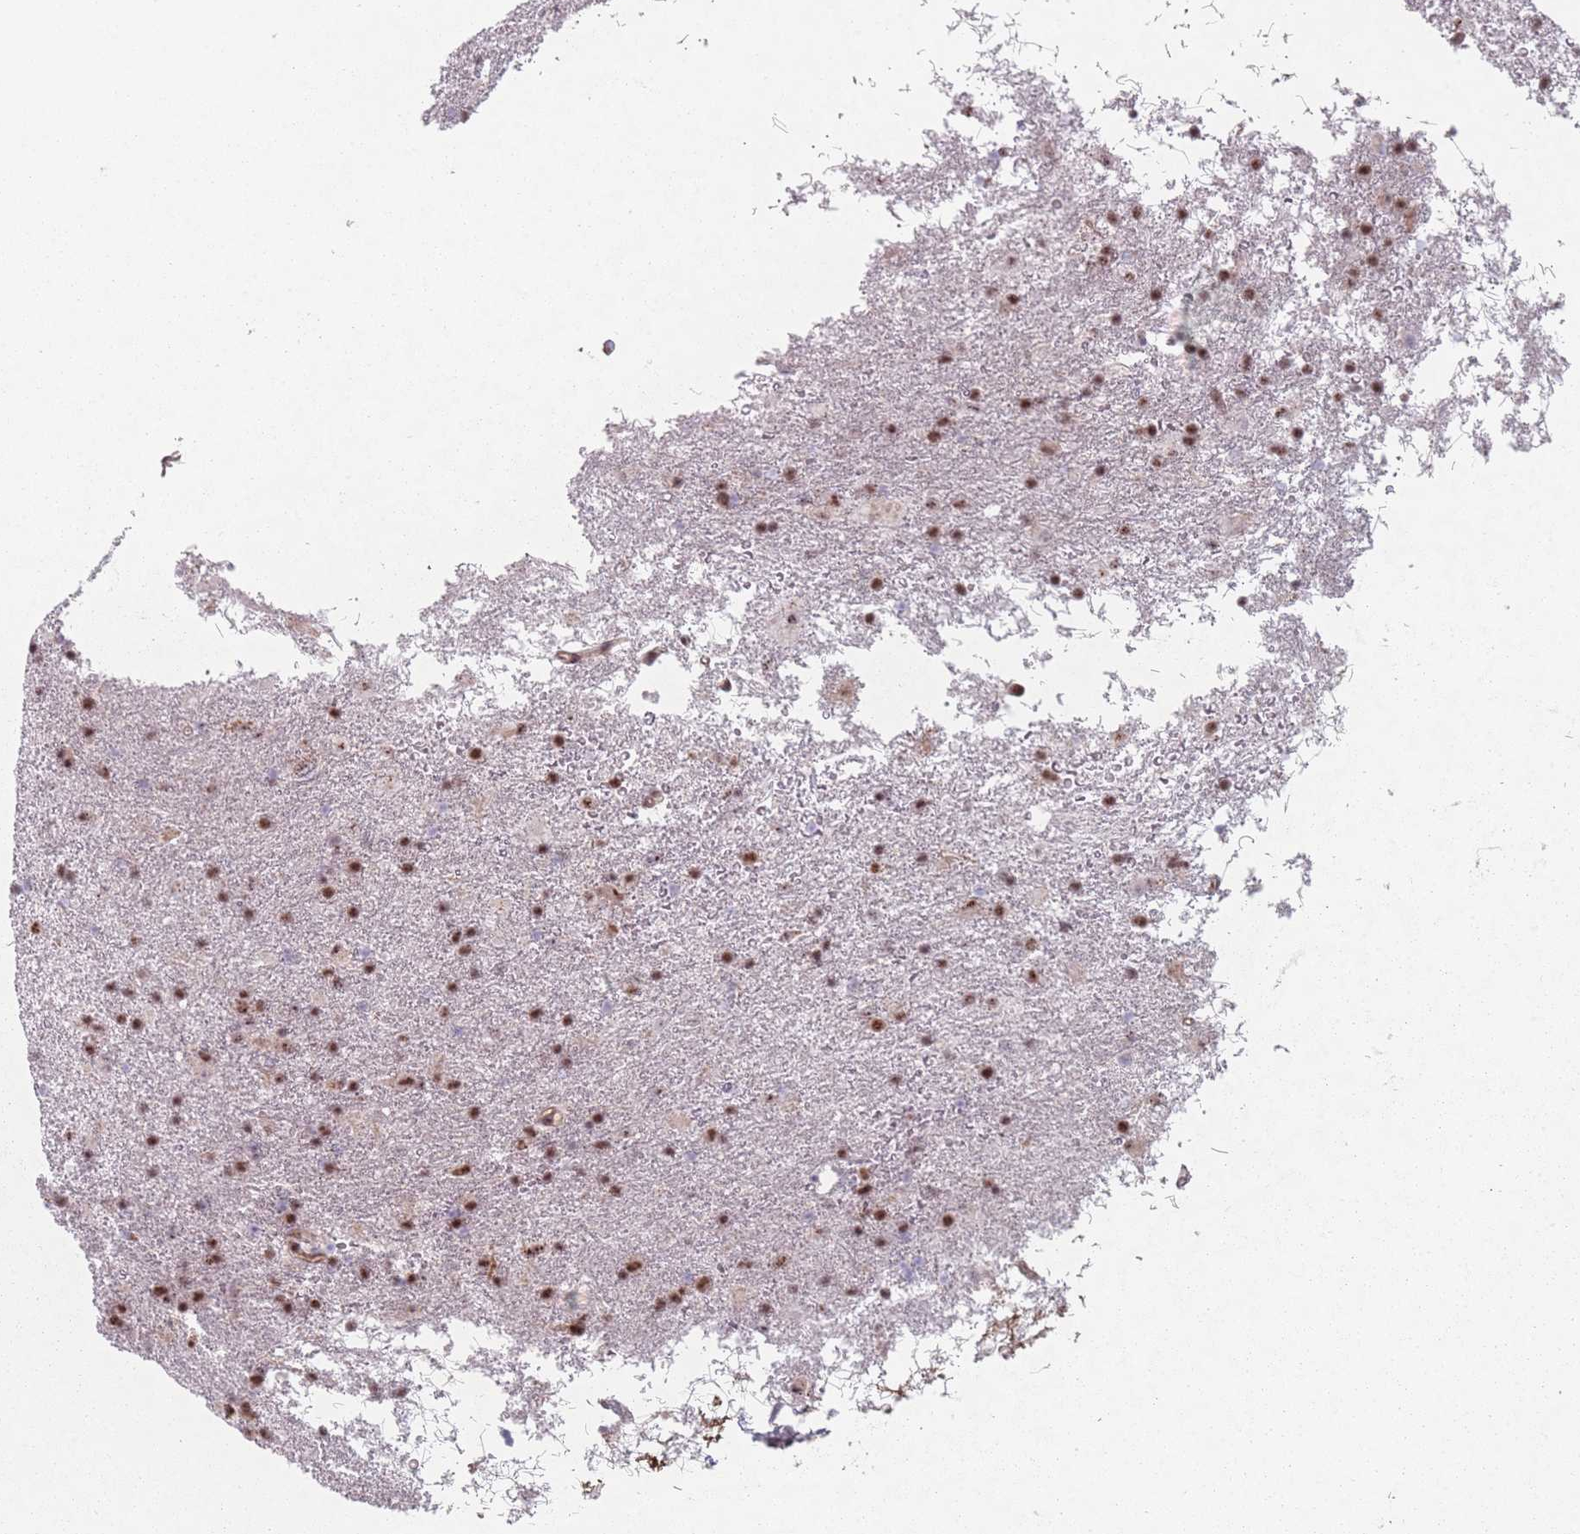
{"staining": {"intensity": "moderate", "quantity": ">75%", "location": "nuclear"}, "tissue": "glioma", "cell_type": "Tumor cells", "image_type": "cancer", "snomed": [{"axis": "morphology", "description": "Glioma, malignant, Low grade"}, {"axis": "topography", "description": "Brain"}], "caption": "DAB (3,3'-diaminobenzidine) immunohistochemical staining of malignant low-grade glioma demonstrates moderate nuclear protein expression in about >75% of tumor cells.", "gene": "ZC3H14", "patient": {"sex": "male", "age": 65}}